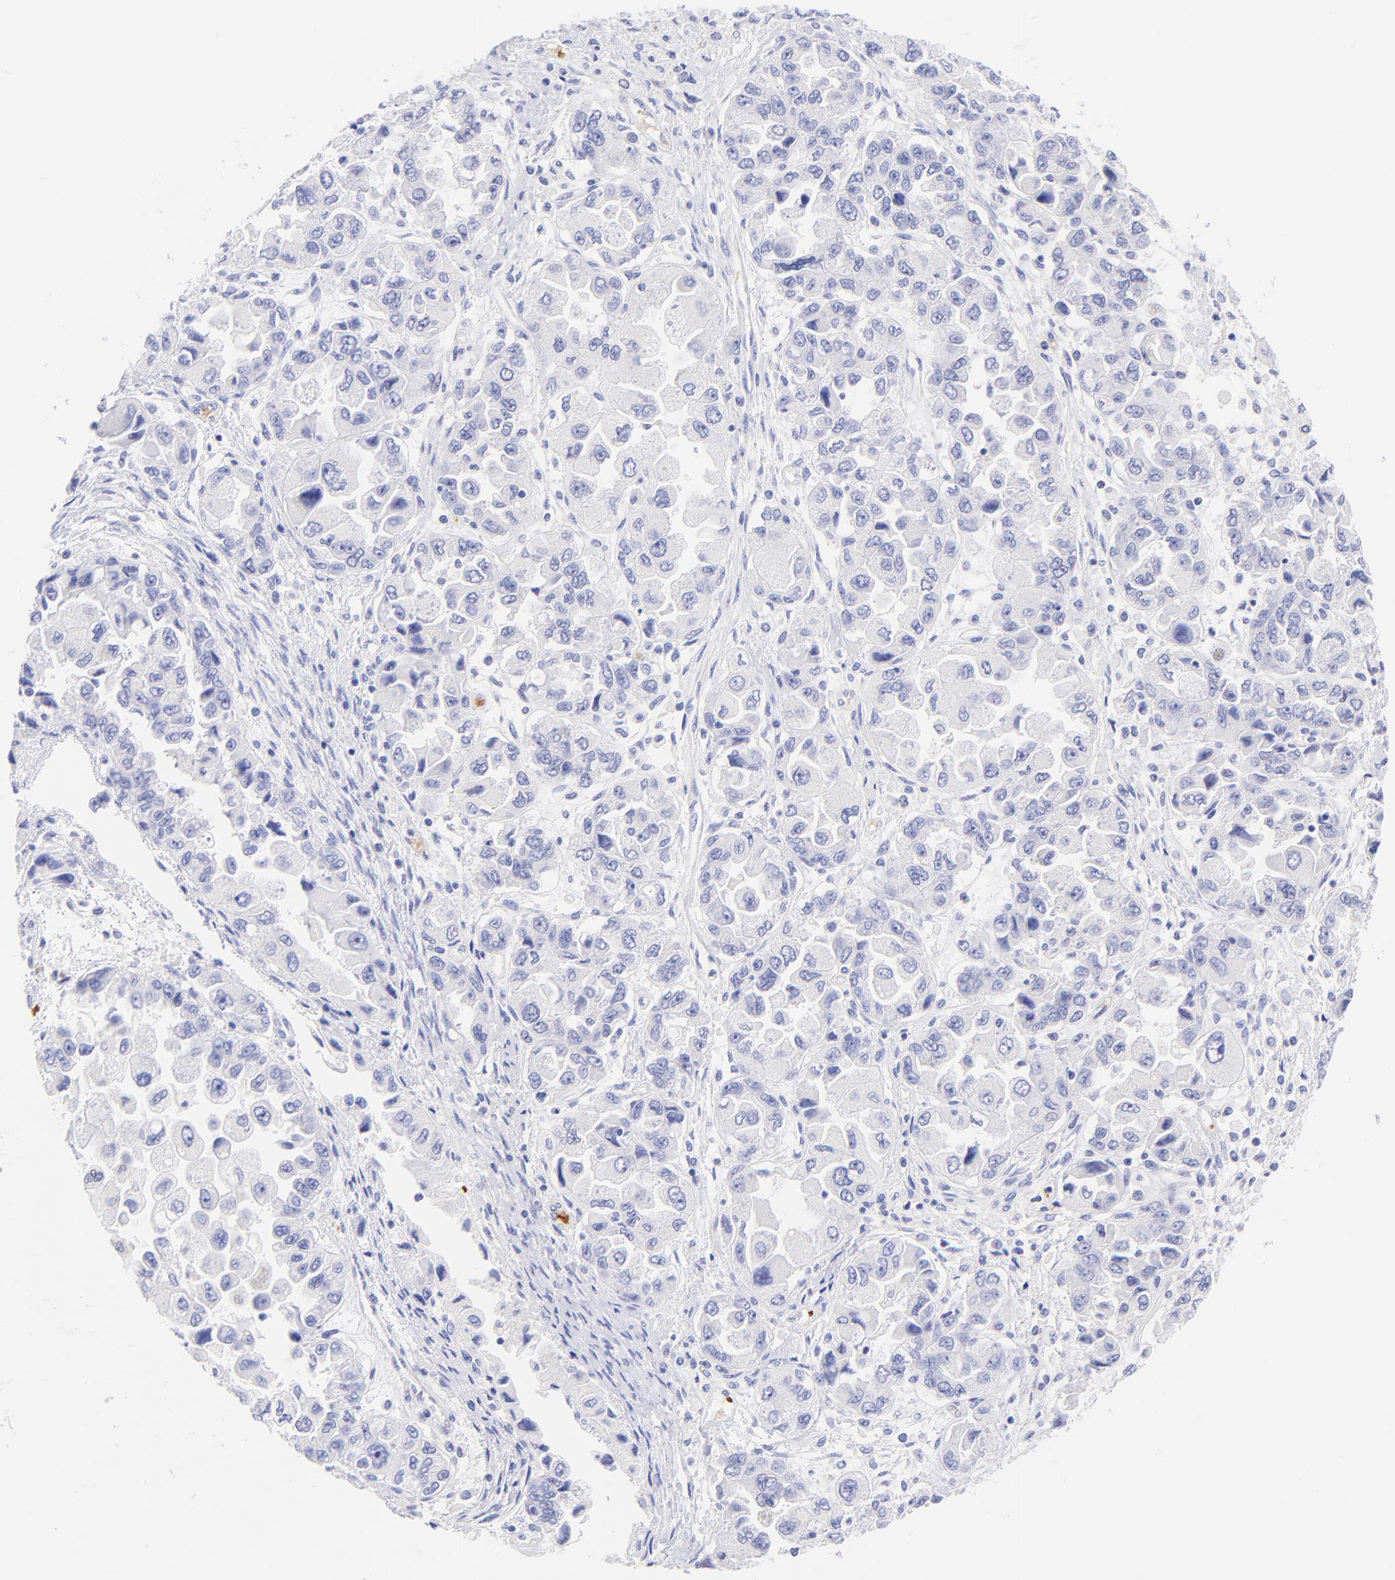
{"staining": {"intensity": "negative", "quantity": "none", "location": "none"}, "tissue": "ovarian cancer", "cell_type": "Tumor cells", "image_type": "cancer", "snomed": [{"axis": "morphology", "description": "Cystadenocarcinoma, serous, NOS"}, {"axis": "topography", "description": "Ovary"}], "caption": "A high-resolution micrograph shows immunohistochemistry (IHC) staining of ovarian cancer, which exhibits no significant positivity in tumor cells.", "gene": "FRMPD3", "patient": {"sex": "female", "age": 84}}